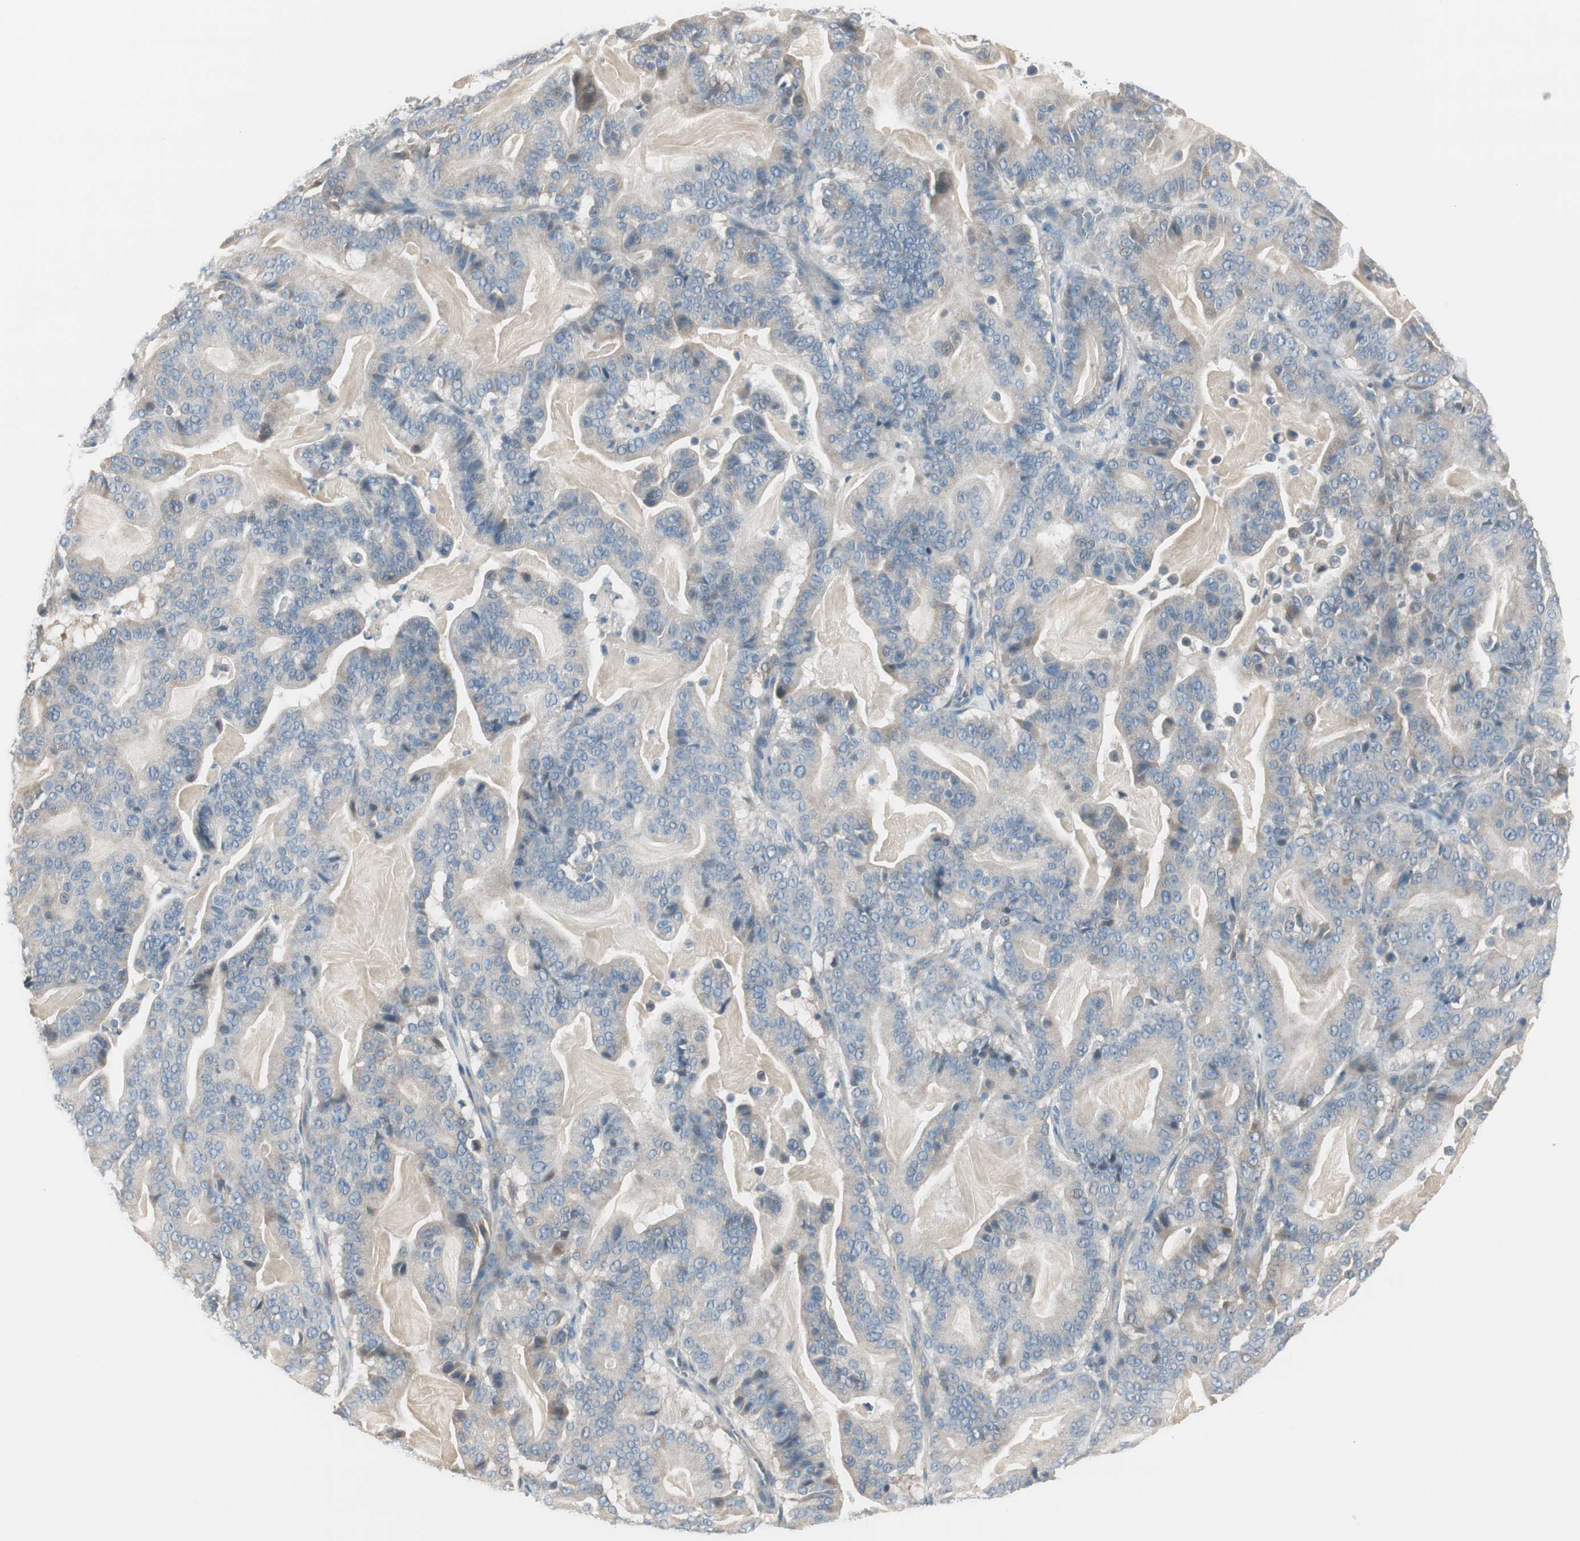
{"staining": {"intensity": "weak", "quantity": "25%-75%", "location": "cytoplasmic/membranous"}, "tissue": "pancreatic cancer", "cell_type": "Tumor cells", "image_type": "cancer", "snomed": [{"axis": "morphology", "description": "Adenocarcinoma, NOS"}, {"axis": "topography", "description": "Pancreas"}], "caption": "A high-resolution image shows immunohistochemistry staining of pancreatic adenocarcinoma, which shows weak cytoplasmic/membranous expression in approximately 25%-75% of tumor cells.", "gene": "EVA1A", "patient": {"sex": "male", "age": 63}}